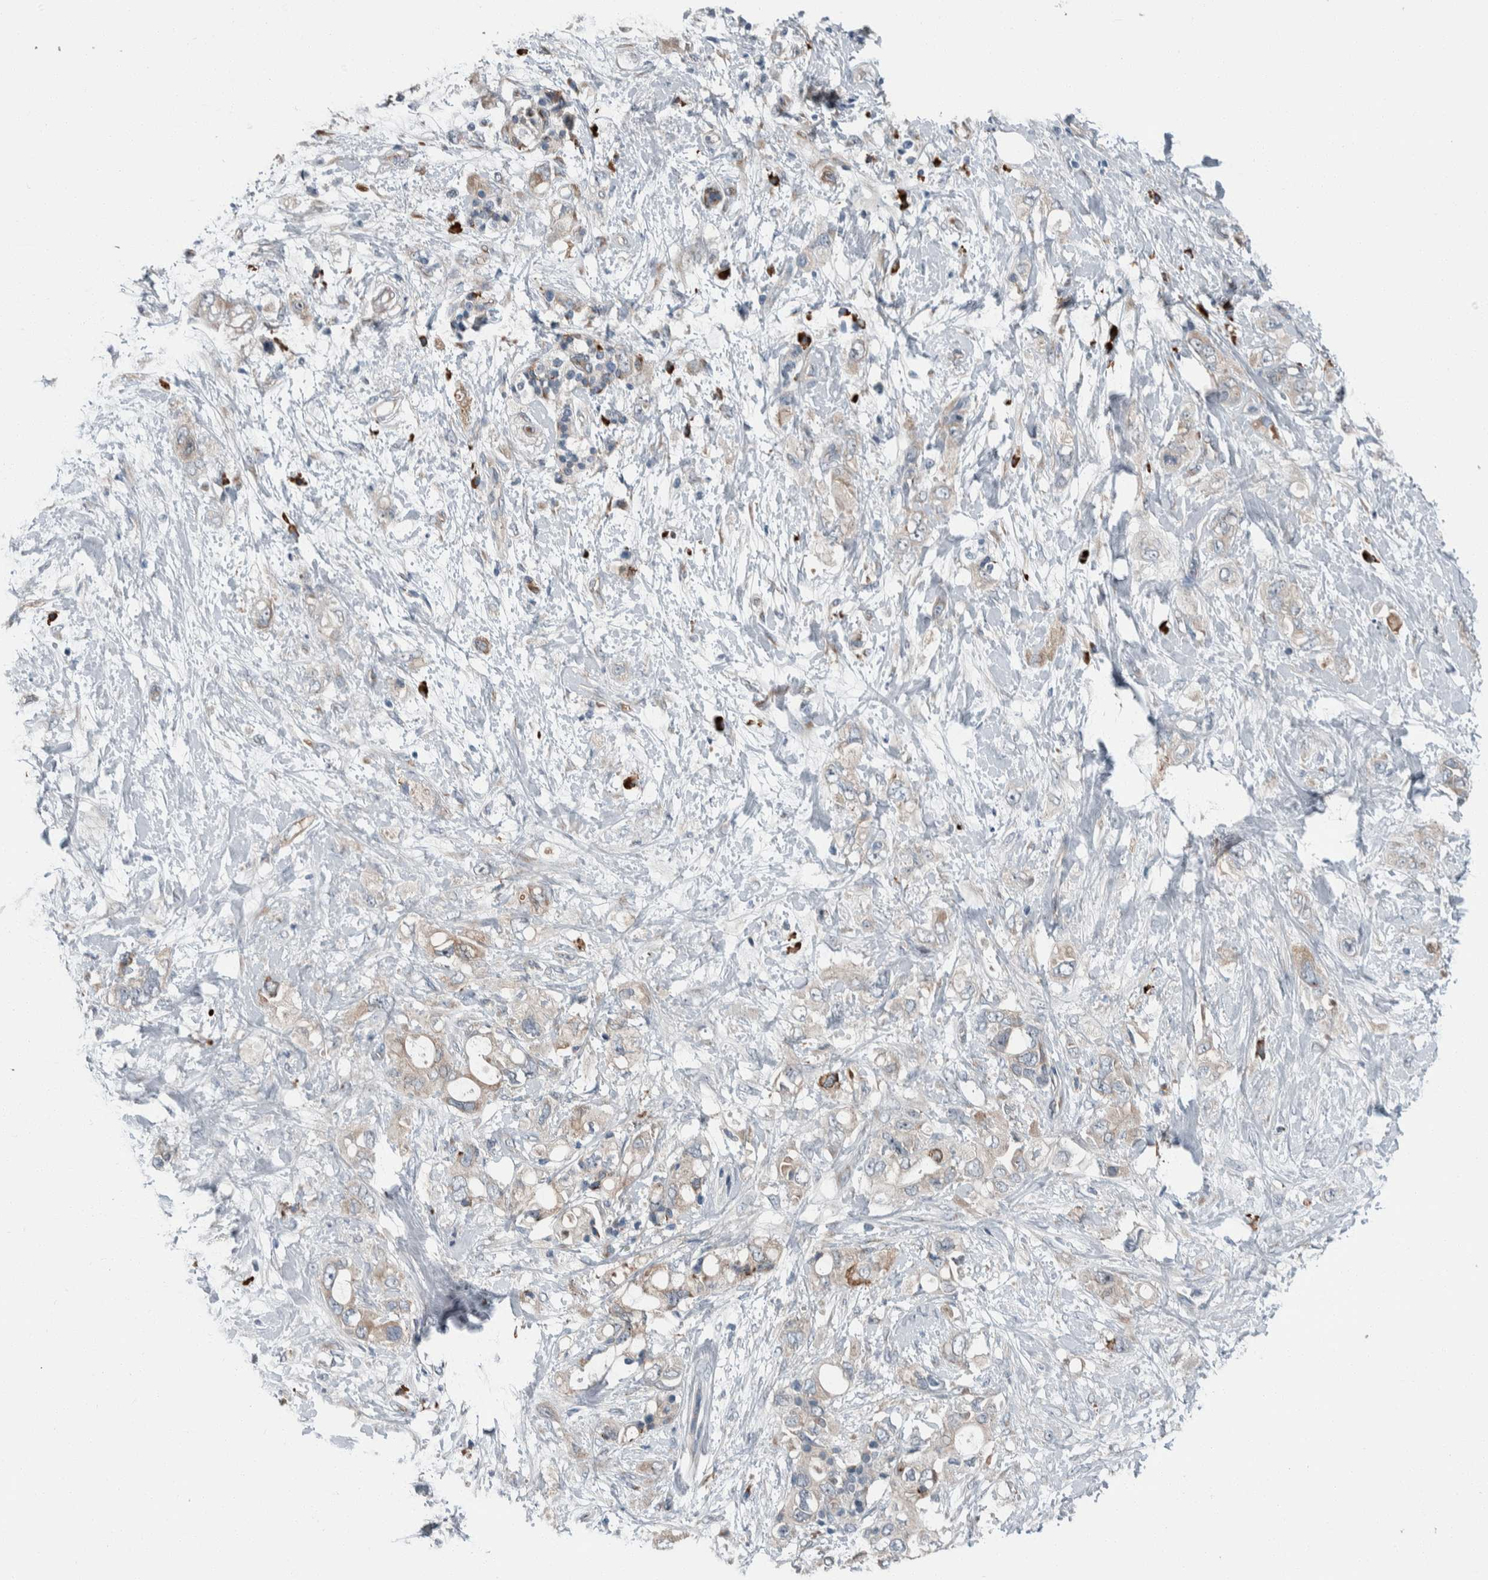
{"staining": {"intensity": "weak", "quantity": "<25%", "location": "cytoplasmic/membranous"}, "tissue": "pancreatic cancer", "cell_type": "Tumor cells", "image_type": "cancer", "snomed": [{"axis": "morphology", "description": "Adenocarcinoma, NOS"}, {"axis": "topography", "description": "Pancreas"}], "caption": "Tumor cells show no significant staining in pancreatic cancer.", "gene": "USP25", "patient": {"sex": "female", "age": 56}}